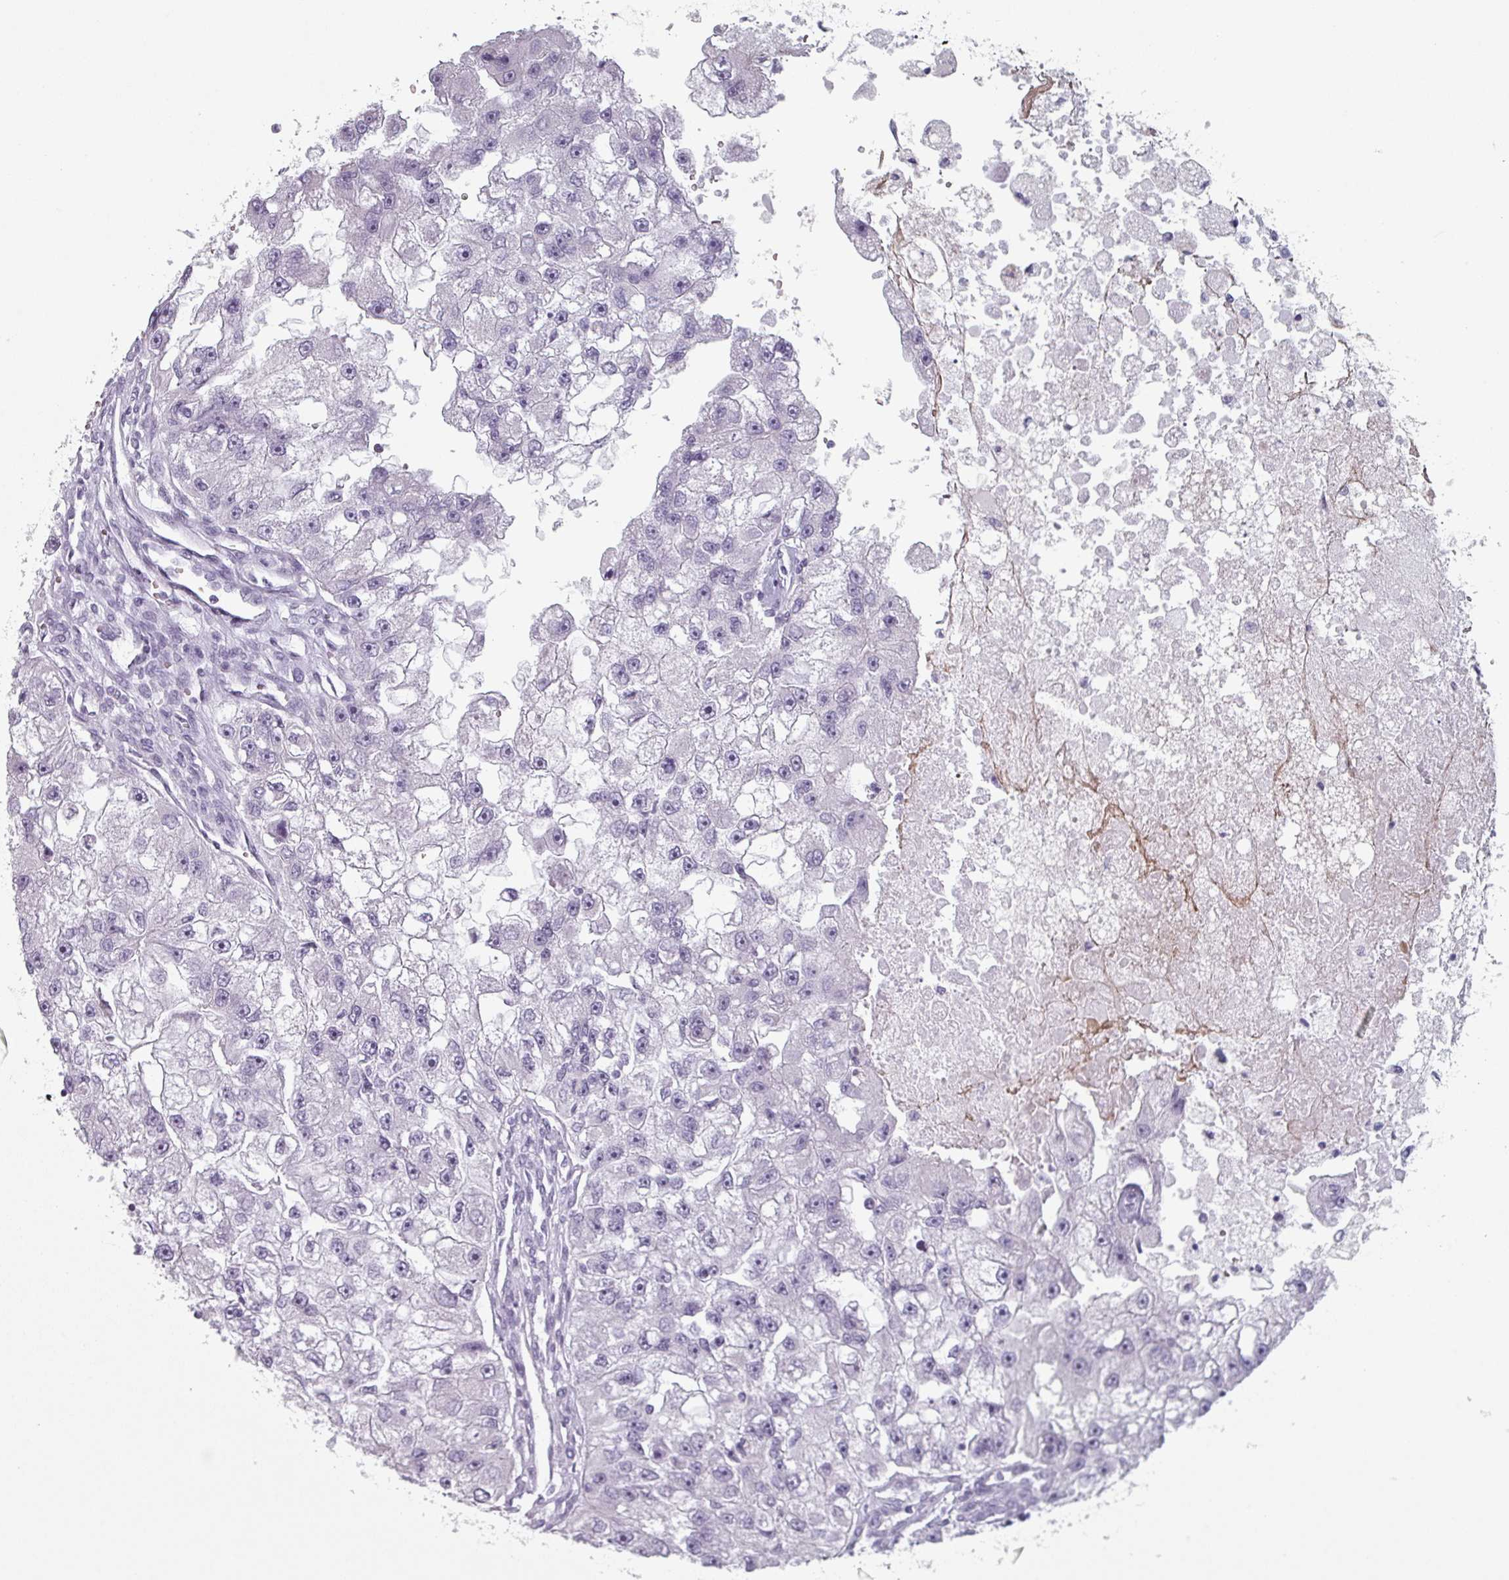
{"staining": {"intensity": "negative", "quantity": "none", "location": "none"}, "tissue": "renal cancer", "cell_type": "Tumor cells", "image_type": "cancer", "snomed": [{"axis": "morphology", "description": "Adenocarcinoma, NOS"}, {"axis": "topography", "description": "Kidney"}], "caption": "Immunohistochemistry (IHC) histopathology image of renal adenocarcinoma stained for a protein (brown), which exhibits no positivity in tumor cells.", "gene": "SLC35G2", "patient": {"sex": "male", "age": 63}}